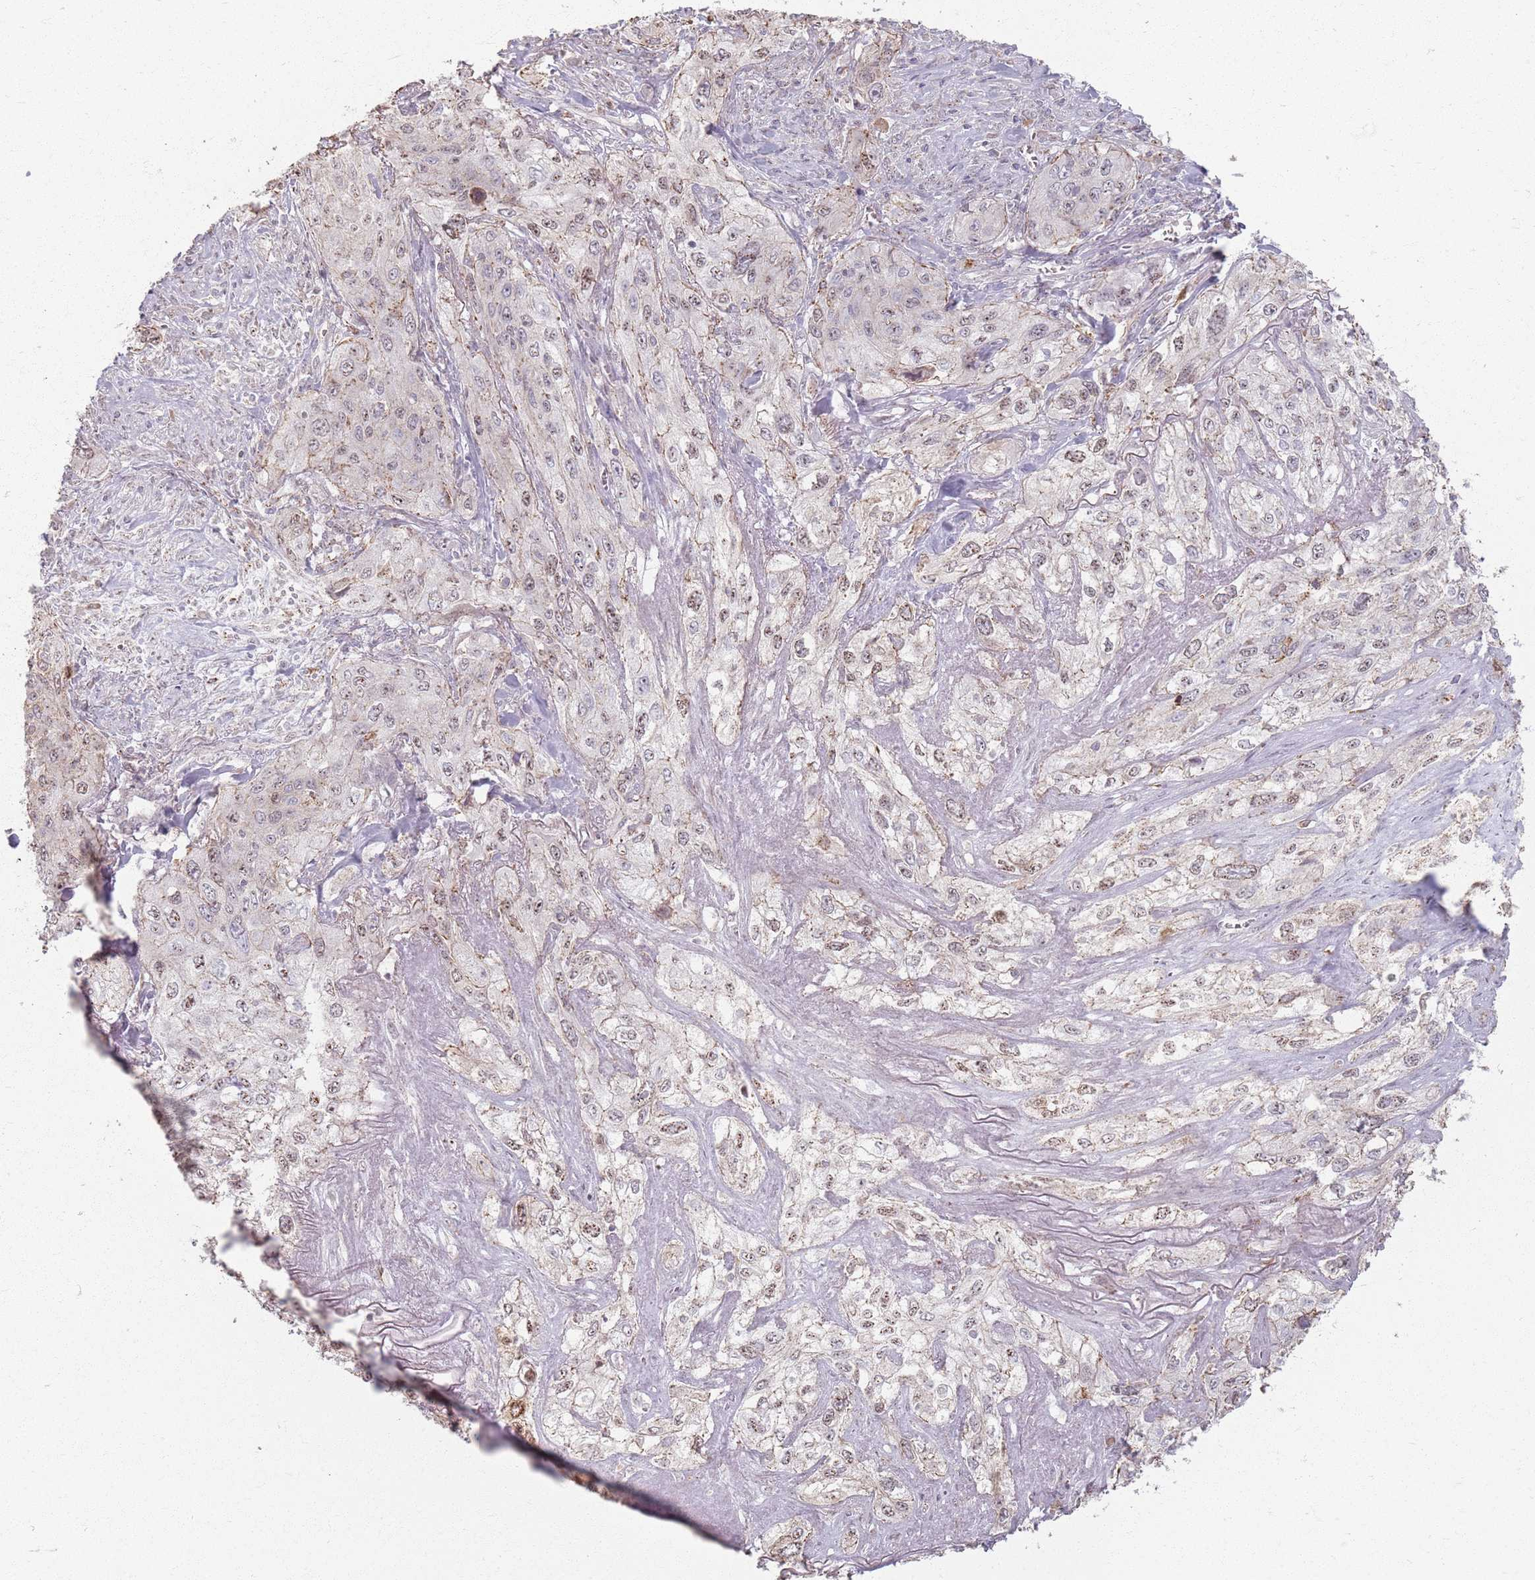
{"staining": {"intensity": "weak", "quantity": "25%-75%", "location": "nuclear"}, "tissue": "lung cancer", "cell_type": "Tumor cells", "image_type": "cancer", "snomed": [{"axis": "morphology", "description": "Squamous cell carcinoma, NOS"}, {"axis": "topography", "description": "Lung"}], "caption": "Immunohistochemical staining of human lung cancer displays weak nuclear protein positivity in about 25%-75% of tumor cells. The protein is shown in brown color, while the nuclei are stained blue.", "gene": "KCNA5", "patient": {"sex": "female", "age": 69}}